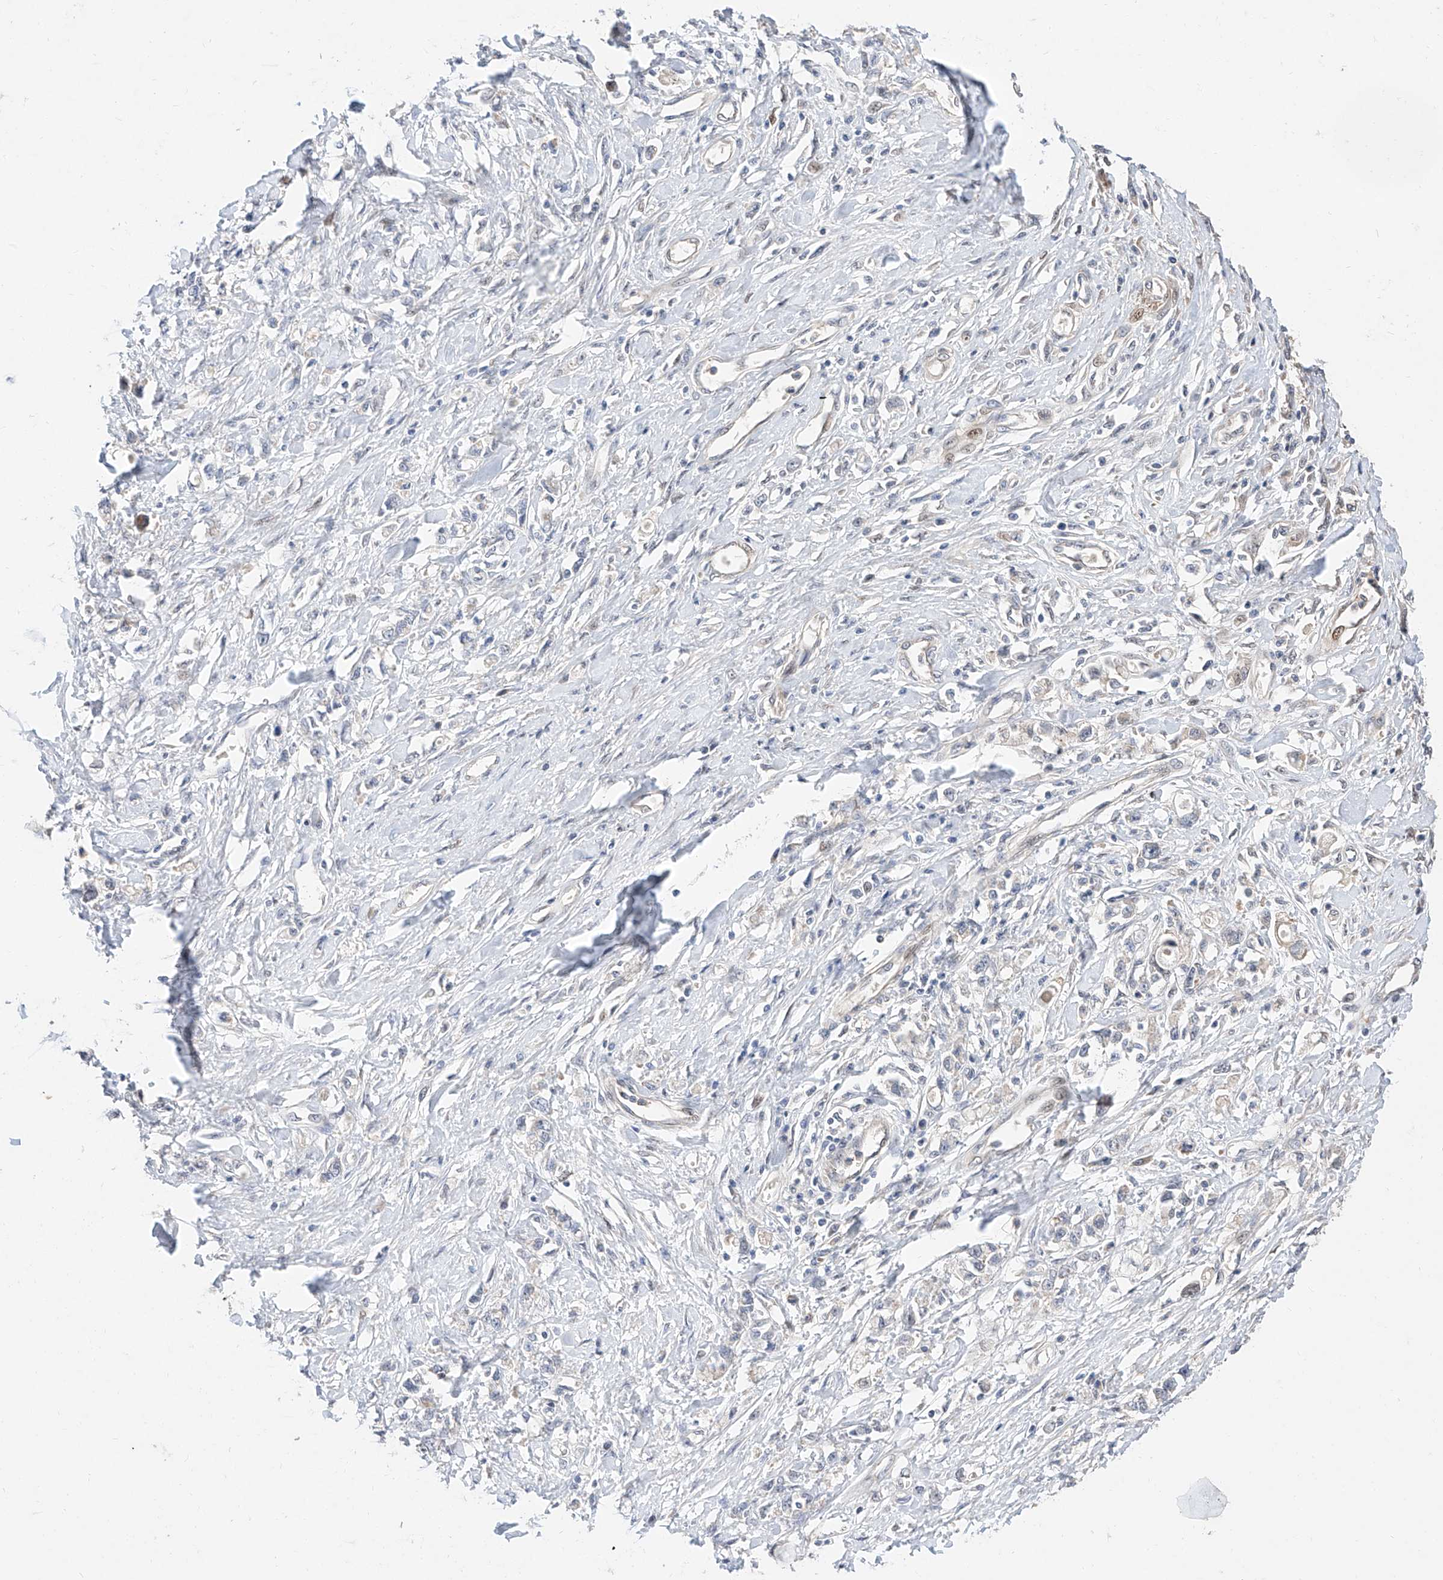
{"staining": {"intensity": "negative", "quantity": "none", "location": "none"}, "tissue": "stomach cancer", "cell_type": "Tumor cells", "image_type": "cancer", "snomed": [{"axis": "morphology", "description": "Adenocarcinoma, NOS"}, {"axis": "topography", "description": "Stomach"}], "caption": "Immunohistochemical staining of human stomach cancer (adenocarcinoma) demonstrates no significant staining in tumor cells.", "gene": "FUCA2", "patient": {"sex": "female", "age": 76}}